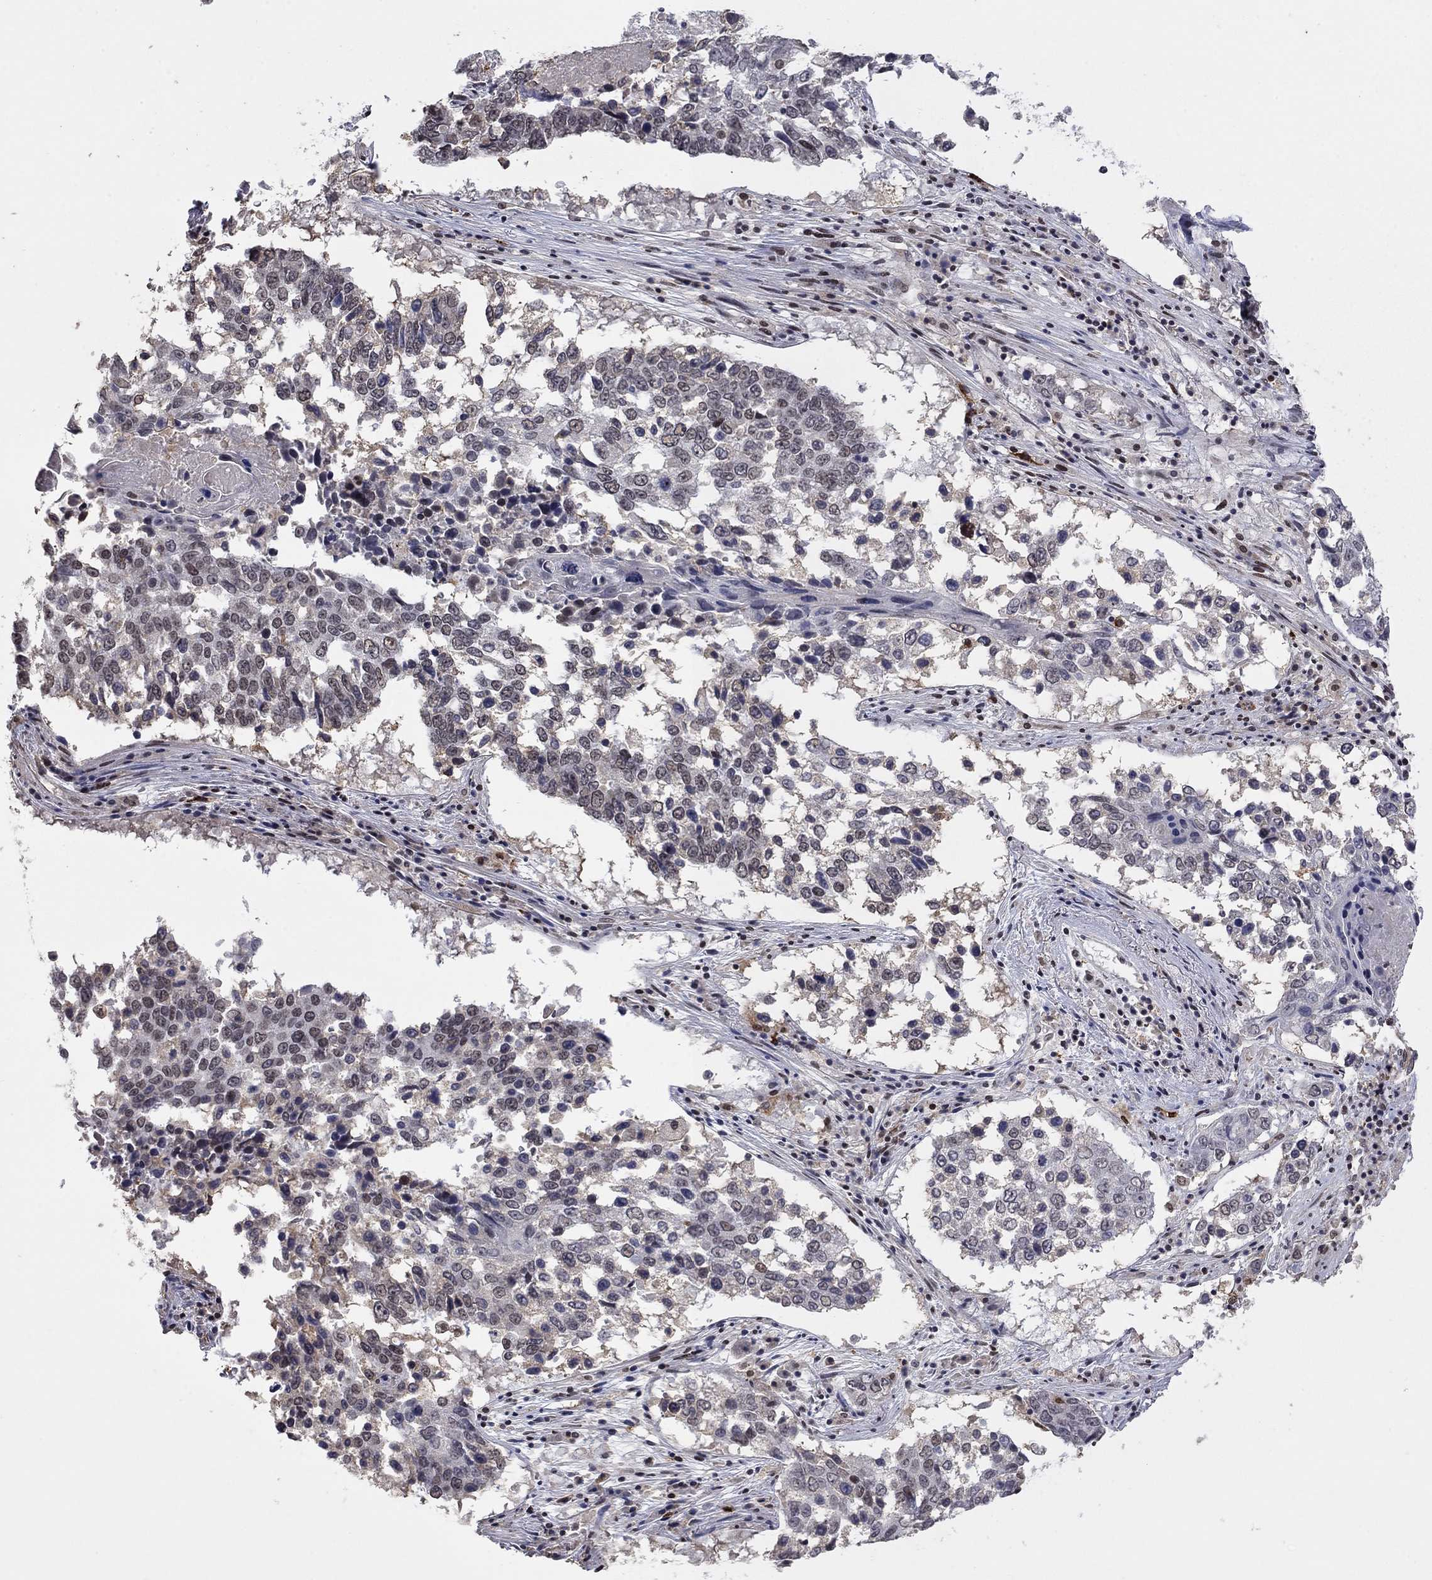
{"staining": {"intensity": "negative", "quantity": "none", "location": "none"}, "tissue": "lung cancer", "cell_type": "Tumor cells", "image_type": "cancer", "snomed": [{"axis": "morphology", "description": "Squamous cell carcinoma, NOS"}, {"axis": "topography", "description": "Lung"}], "caption": "DAB immunohistochemical staining of squamous cell carcinoma (lung) reveals no significant positivity in tumor cells. The staining was performed using DAB to visualize the protein expression in brown, while the nuclei were stained in blue with hematoxylin (Magnification: 20x).", "gene": "GRIA3", "patient": {"sex": "male", "age": 82}}